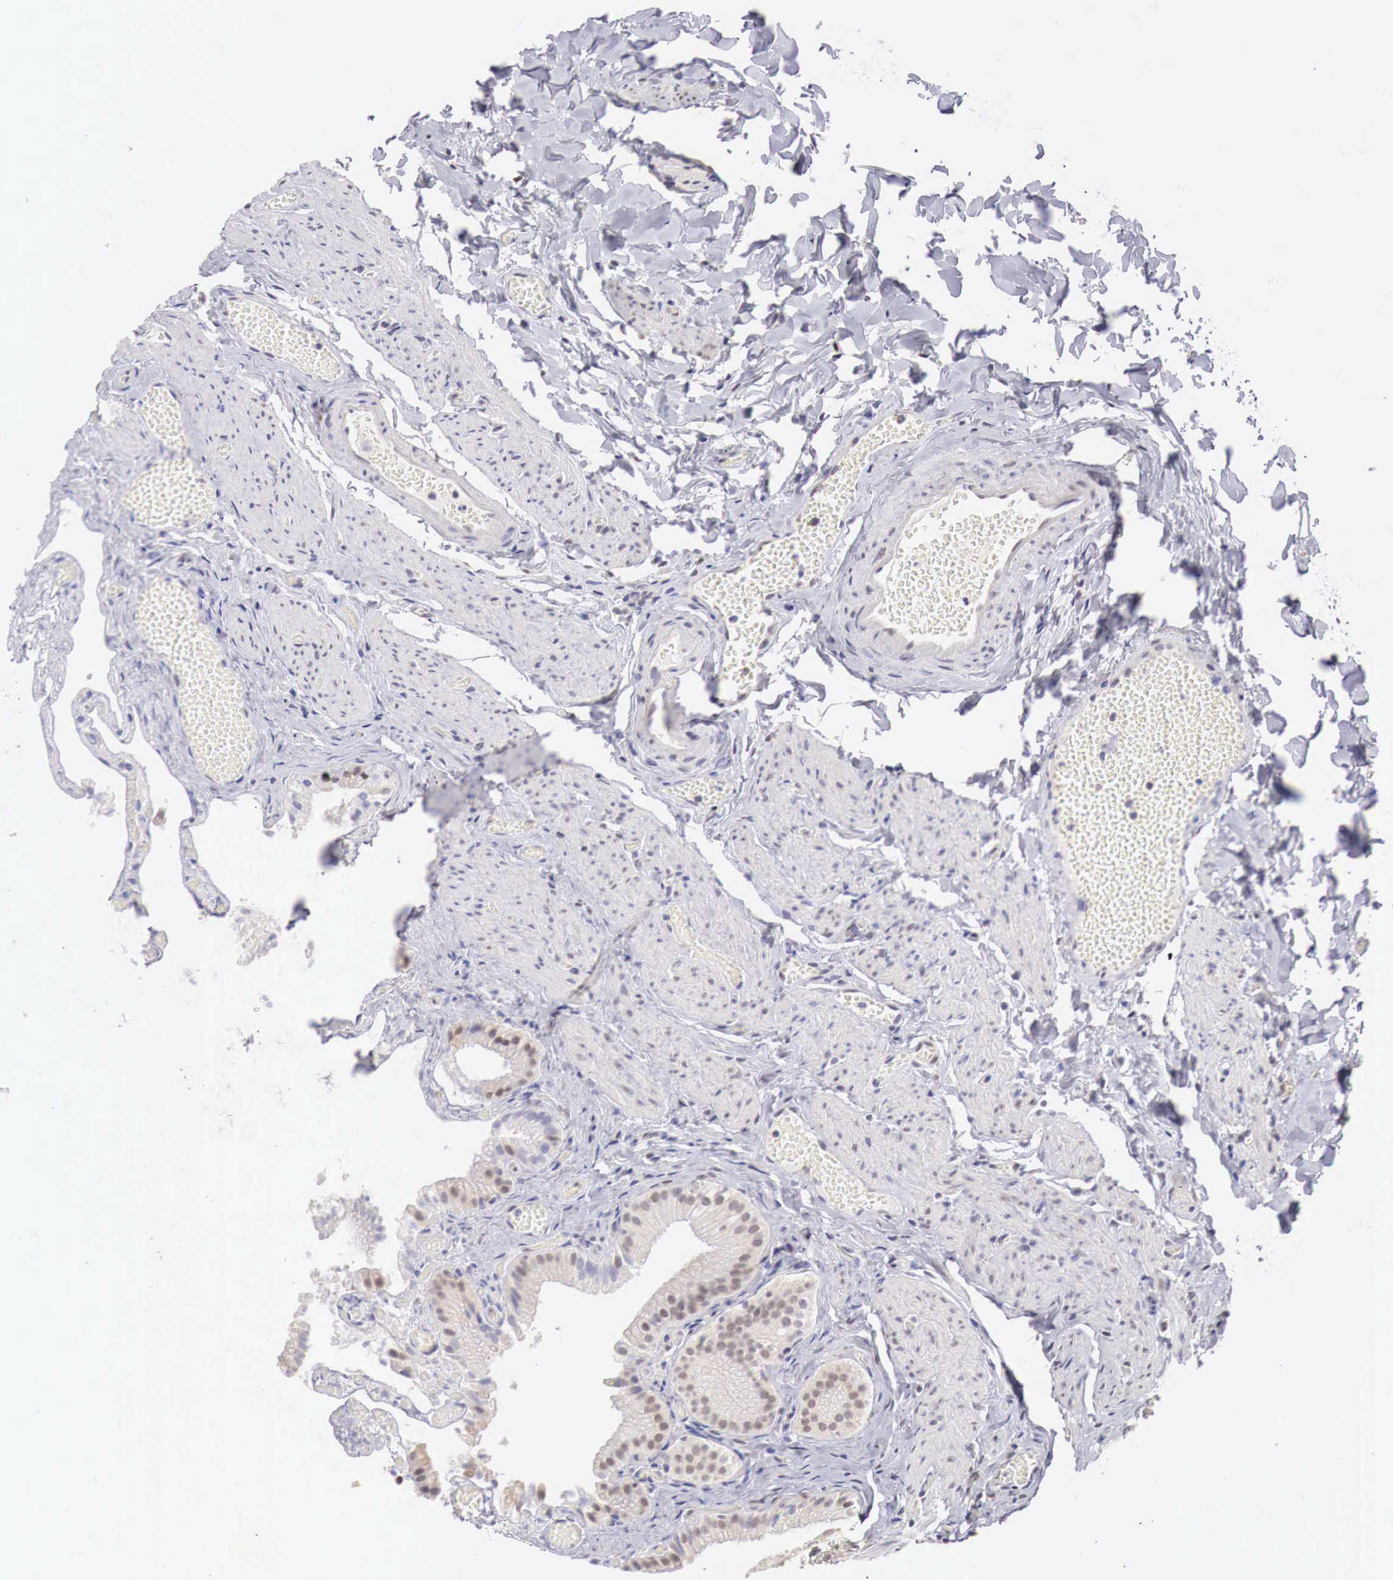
{"staining": {"intensity": "weak", "quantity": "<25%", "location": "nuclear"}, "tissue": "gallbladder", "cell_type": "Glandular cells", "image_type": "normal", "snomed": [{"axis": "morphology", "description": "Normal tissue, NOS"}, {"axis": "topography", "description": "Gallbladder"}], "caption": "High magnification brightfield microscopy of benign gallbladder stained with DAB (brown) and counterstained with hematoxylin (blue): glandular cells show no significant positivity.", "gene": "UBA1", "patient": {"sex": "female", "age": 44}}